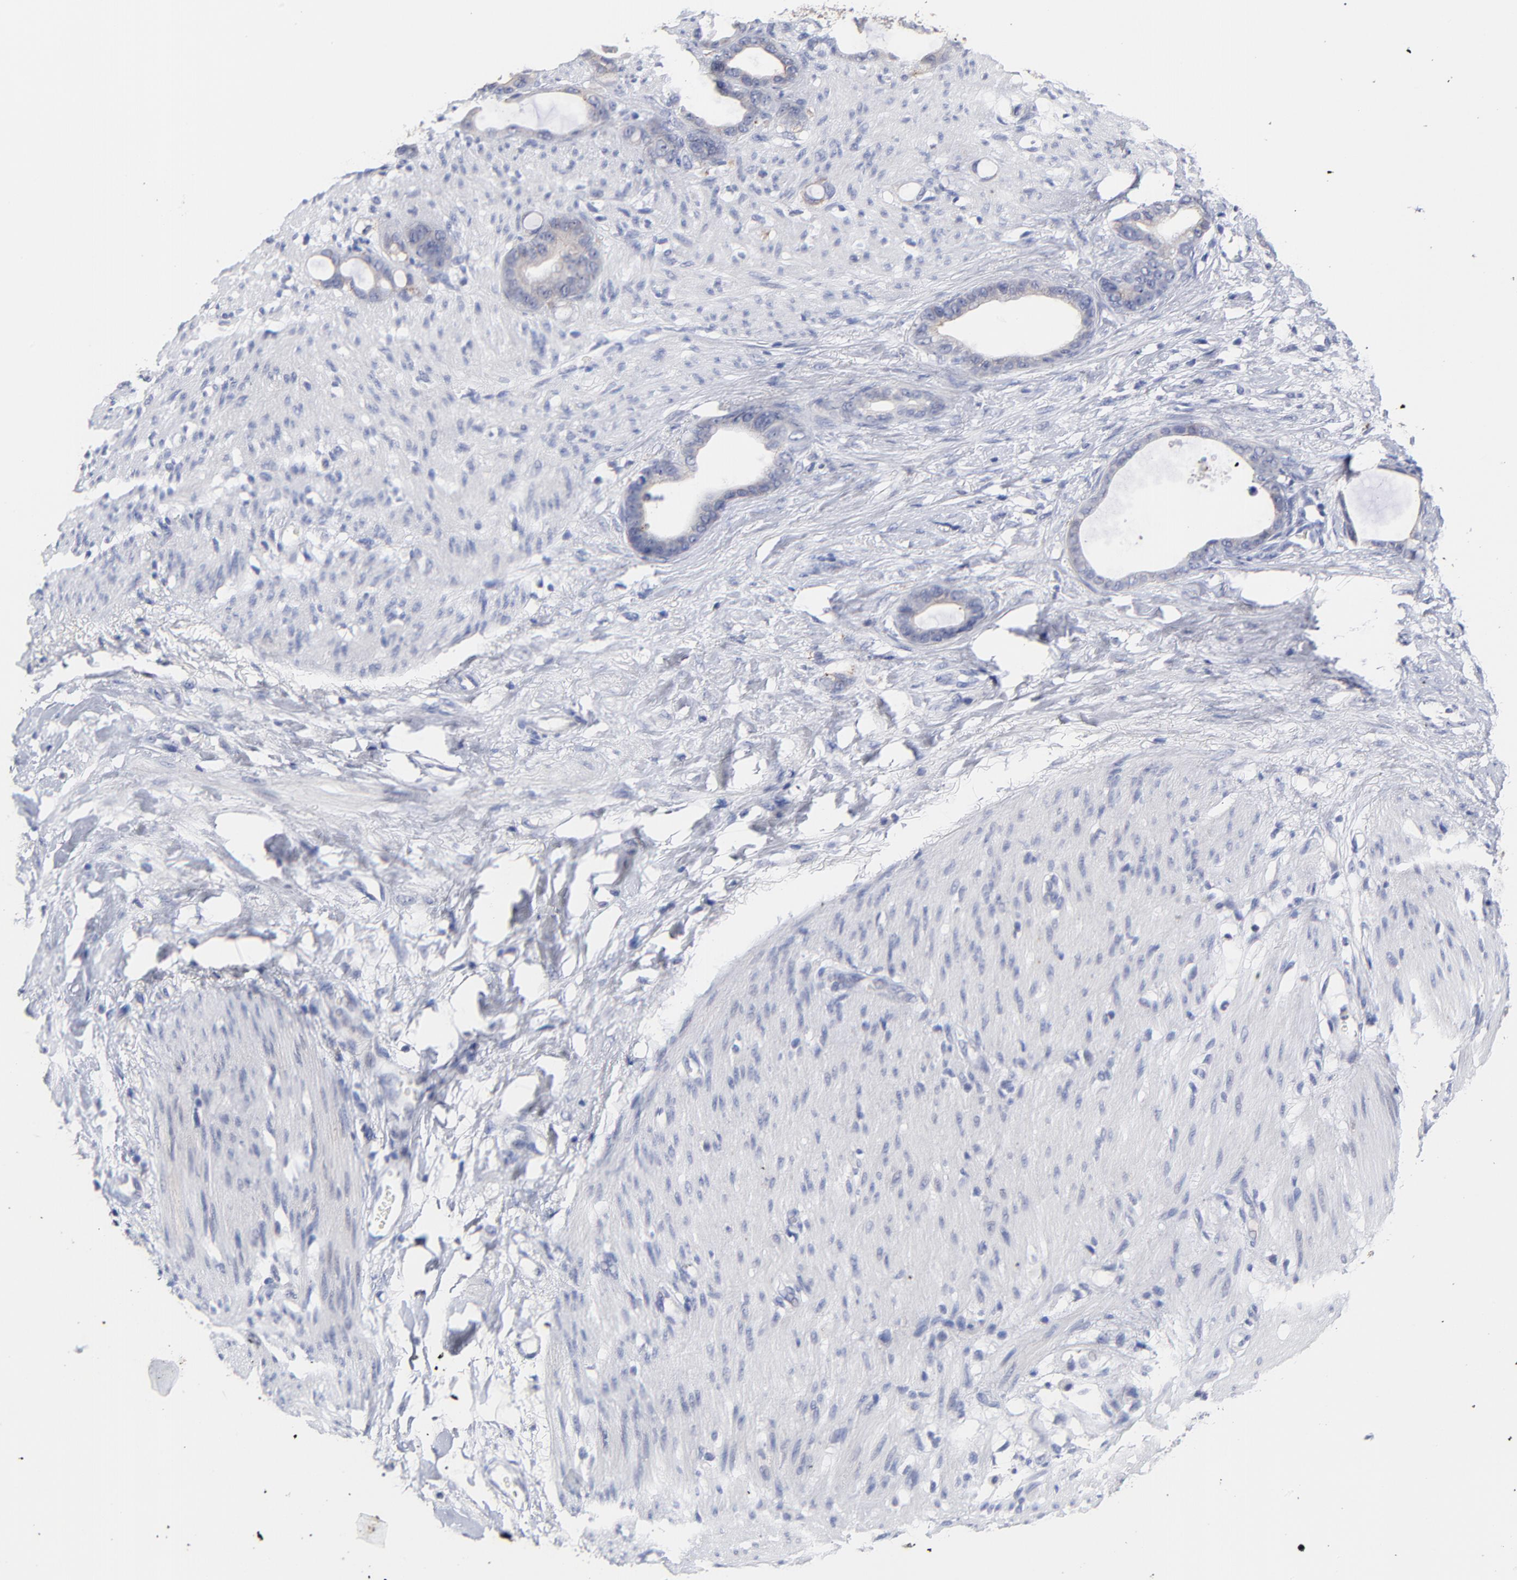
{"staining": {"intensity": "negative", "quantity": "none", "location": "none"}, "tissue": "stomach cancer", "cell_type": "Tumor cells", "image_type": "cancer", "snomed": [{"axis": "morphology", "description": "Adenocarcinoma, NOS"}, {"axis": "topography", "description": "Stomach"}], "caption": "The IHC micrograph has no significant positivity in tumor cells of stomach cancer tissue.", "gene": "CXADR", "patient": {"sex": "female", "age": 75}}